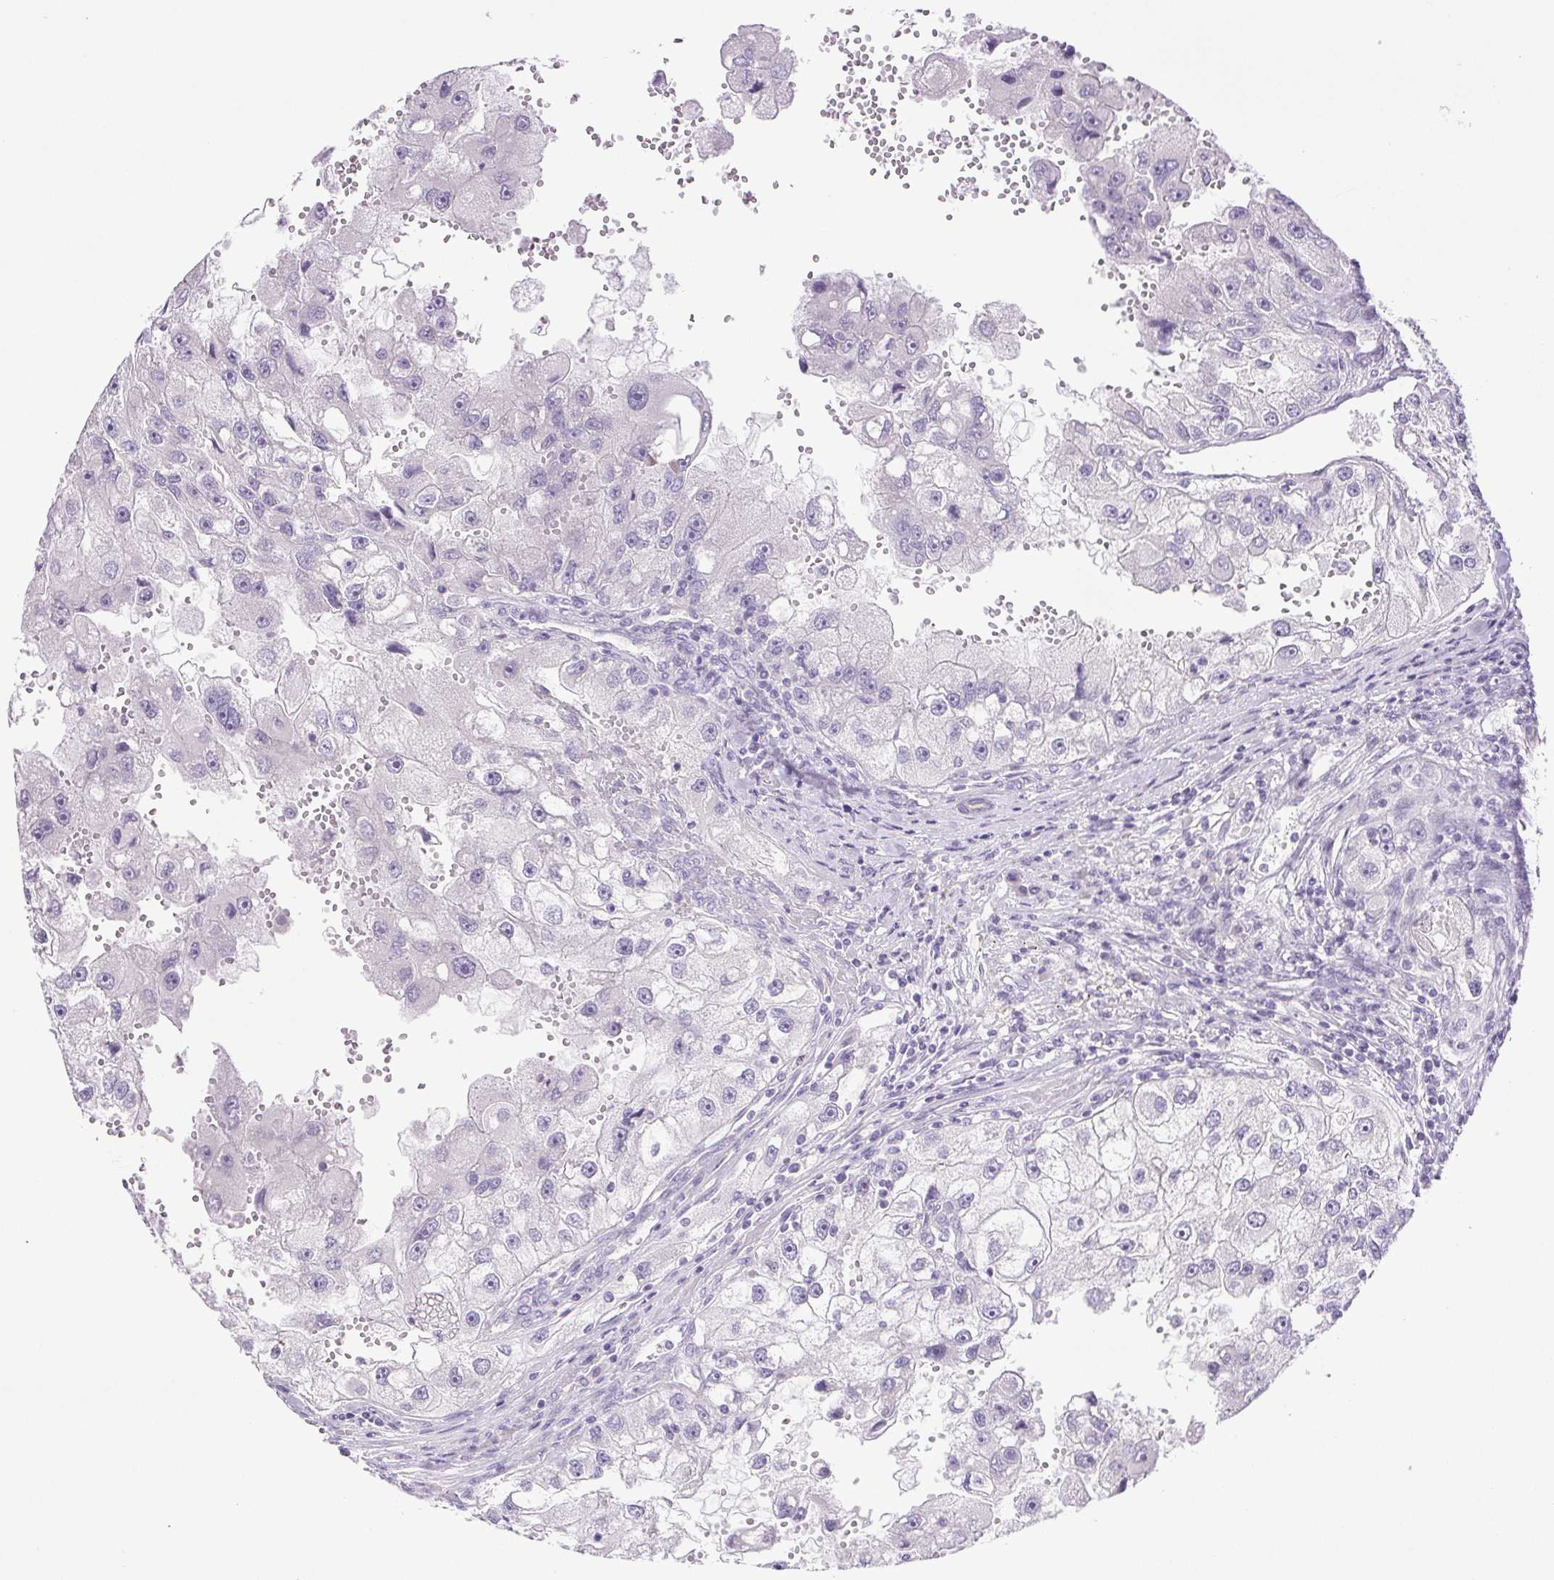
{"staining": {"intensity": "negative", "quantity": "none", "location": "none"}, "tissue": "renal cancer", "cell_type": "Tumor cells", "image_type": "cancer", "snomed": [{"axis": "morphology", "description": "Adenocarcinoma, NOS"}, {"axis": "topography", "description": "Kidney"}], "caption": "DAB (3,3'-diaminobenzidine) immunohistochemical staining of adenocarcinoma (renal) shows no significant staining in tumor cells.", "gene": "PAPPA2", "patient": {"sex": "male", "age": 63}}